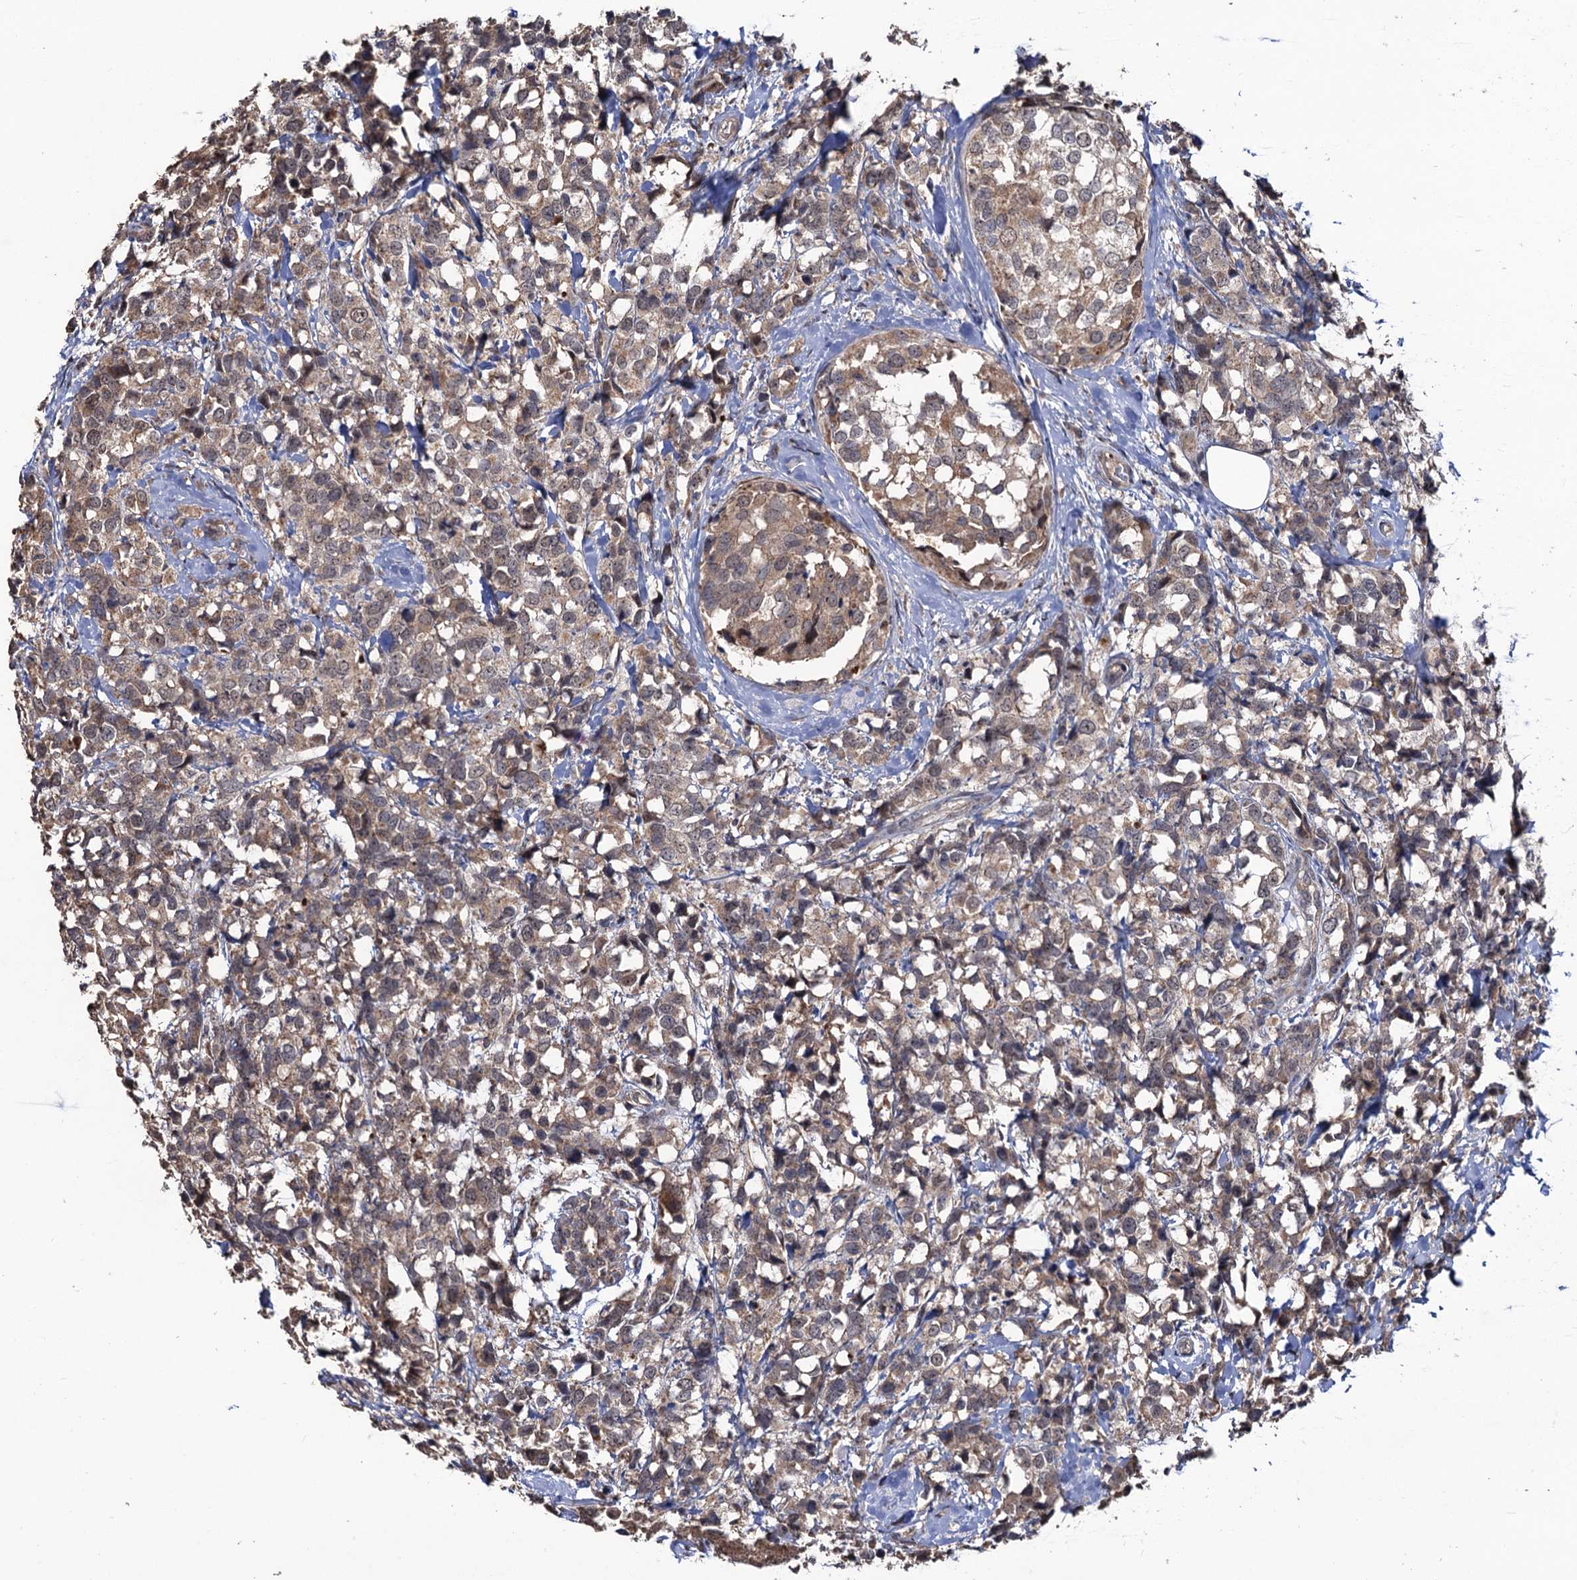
{"staining": {"intensity": "weak", "quantity": "25%-75%", "location": "cytoplasmic/membranous"}, "tissue": "breast cancer", "cell_type": "Tumor cells", "image_type": "cancer", "snomed": [{"axis": "morphology", "description": "Lobular carcinoma"}, {"axis": "topography", "description": "Breast"}], "caption": "High-power microscopy captured an immunohistochemistry image of breast cancer (lobular carcinoma), revealing weak cytoplasmic/membranous staining in approximately 25%-75% of tumor cells. (brown staining indicates protein expression, while blue staining denotes nuclei).", "gene": "LRRC63", "patient": {"sex": "female", "age": 59}}